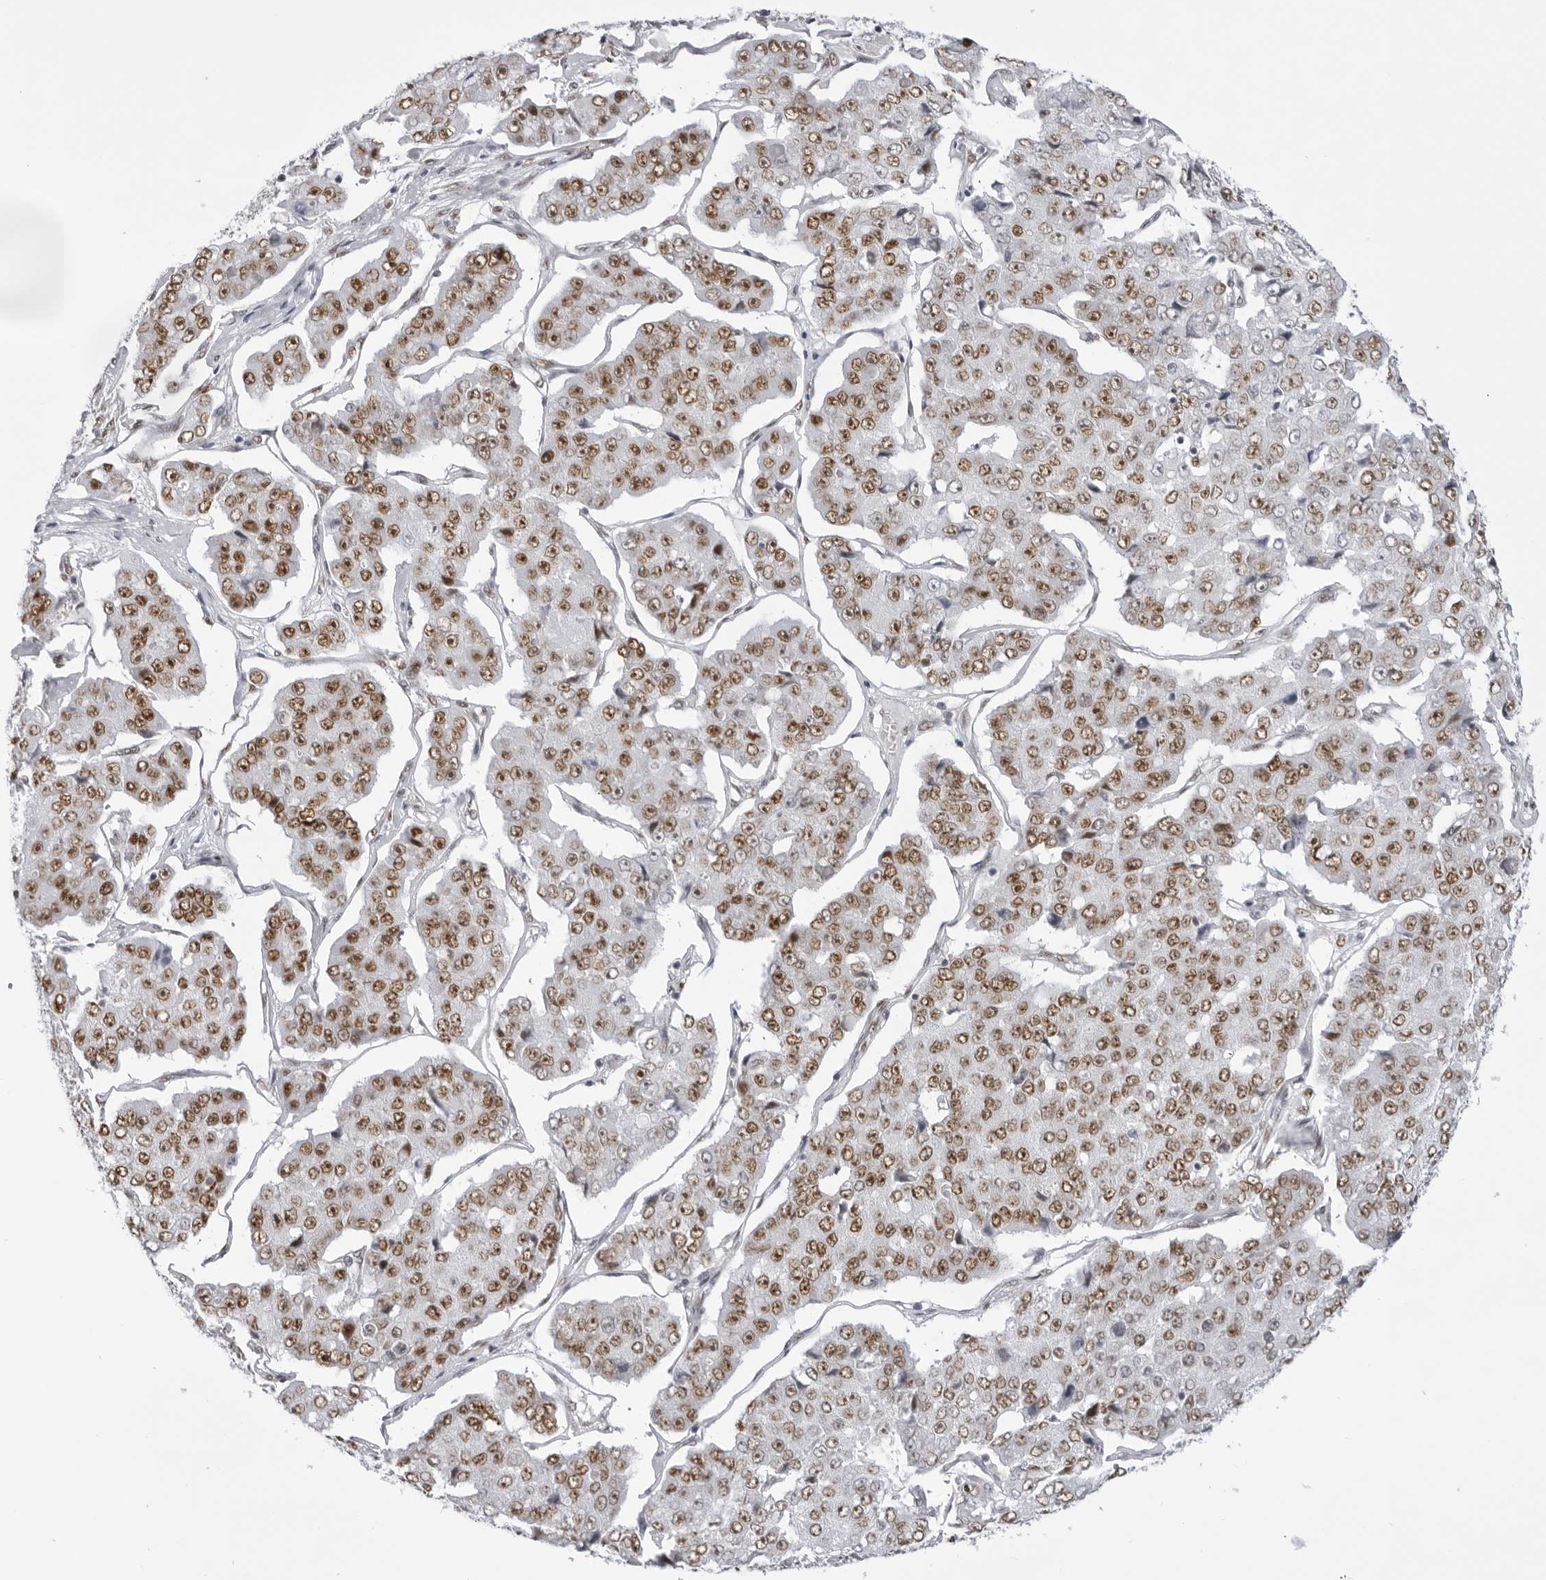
{"staining": {"intensity": "moderate", "quantity": ">75%", "location": "nuclear"}, "tissue": "pancreatic cancer", "cell_type": "Tumor cells", "image_type": "cancer", "snomed": [{"axis": "morphology", "description": "Adenocarcinoma, NOS"}, {"axis": "topography", "description": "Pancreas"}], "caption": "IHC histopathology image of human pancreatic adenocarcinoma stained for a protein (brown), which displays medium levels of moderate nuclear expression in approximately >75% of tumor cells.", "gene": "IRF2BP2", "patient": {"sex": "male", "age": 50}}